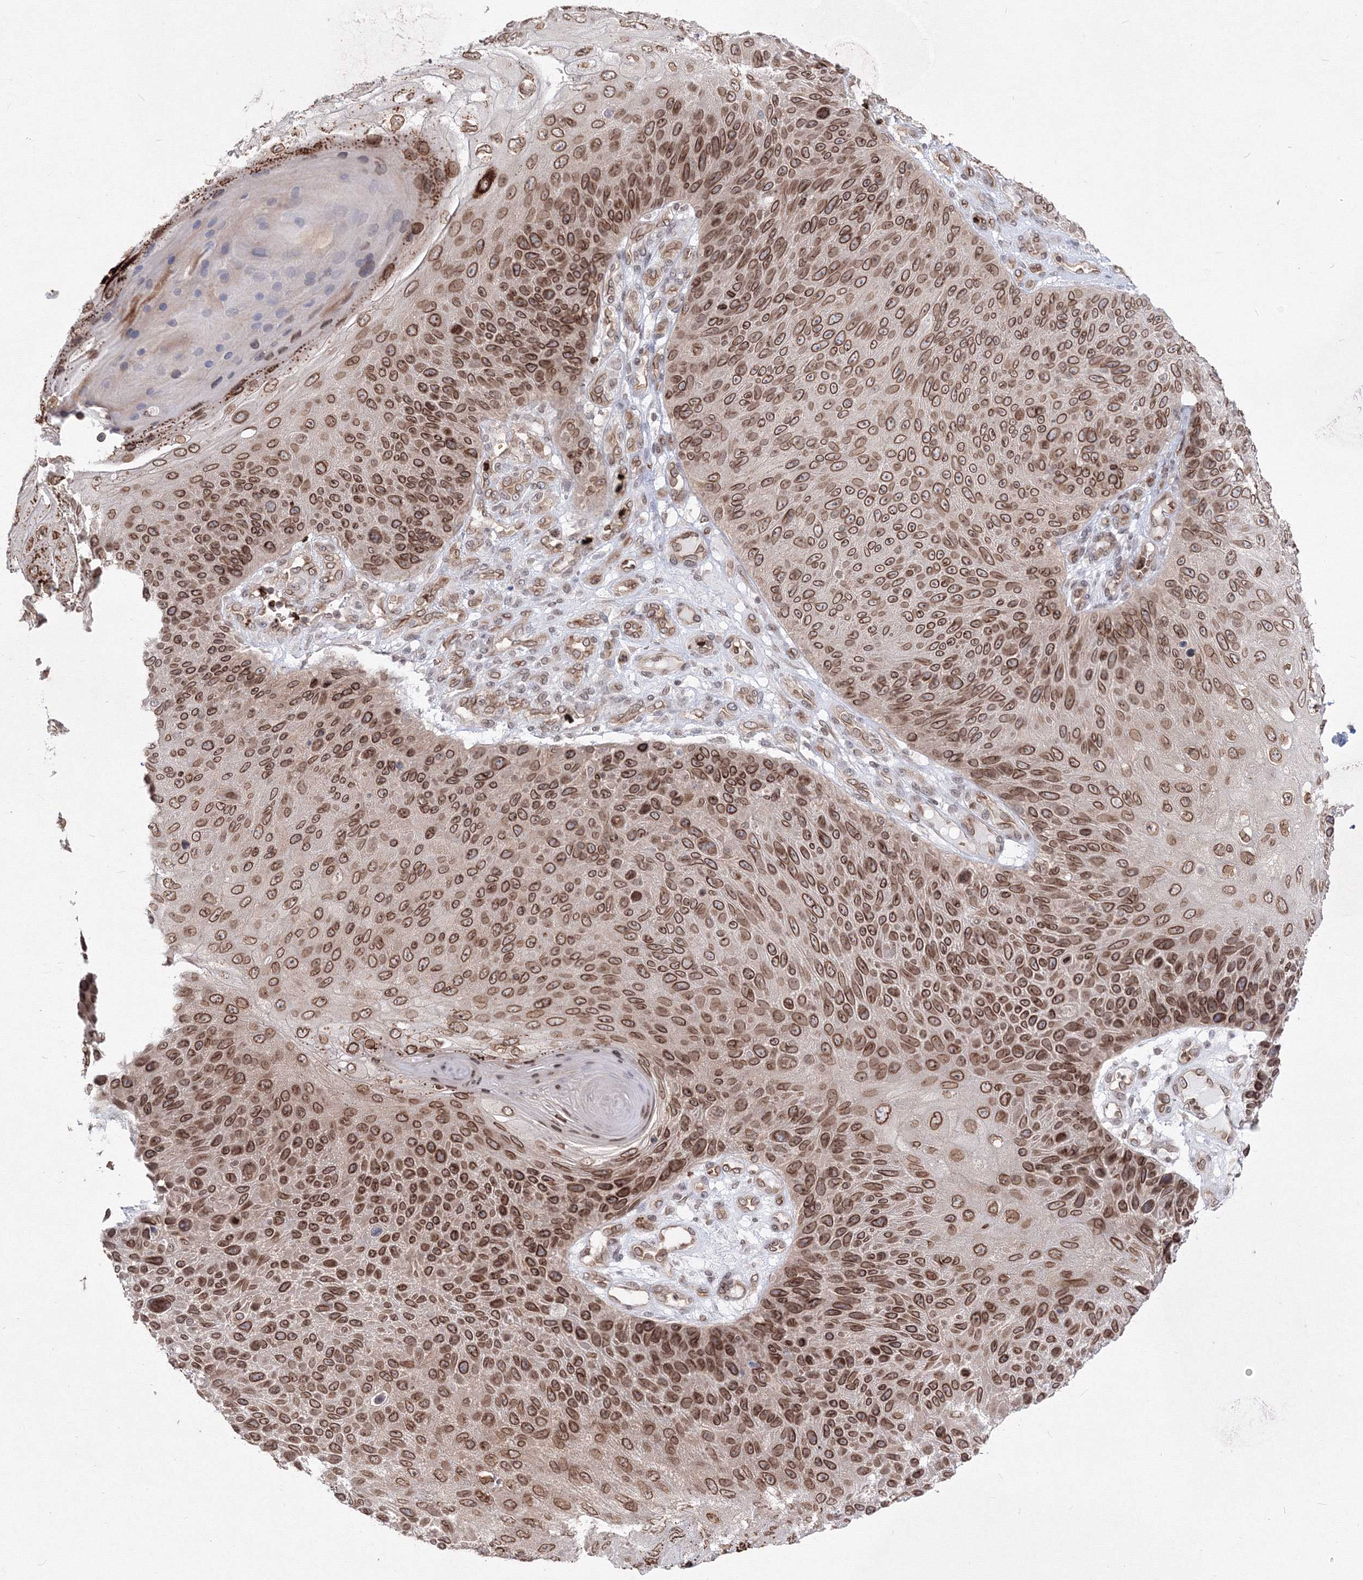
{"staining": {"intensity": "moderate", "quantity": ">75%", "location": "cytoplasmic/membranous,nuclear"}, "tissue": "skin cancer", "cell_type": "Tumor cells", "image_type": "cancer", "snomed": [{"axis": "morphology", "description": "Squamous cell carcinoma, NOS"}, {"axis": "topography", "description": "Skin"}], "caption": "Moderate cytoplasmic/membranous and nuclear positivity is identified in about >75% of tumor cells in skin cancer.", "gene": "DNAJB2", "patient": {"sex": "female", "age": 88}}